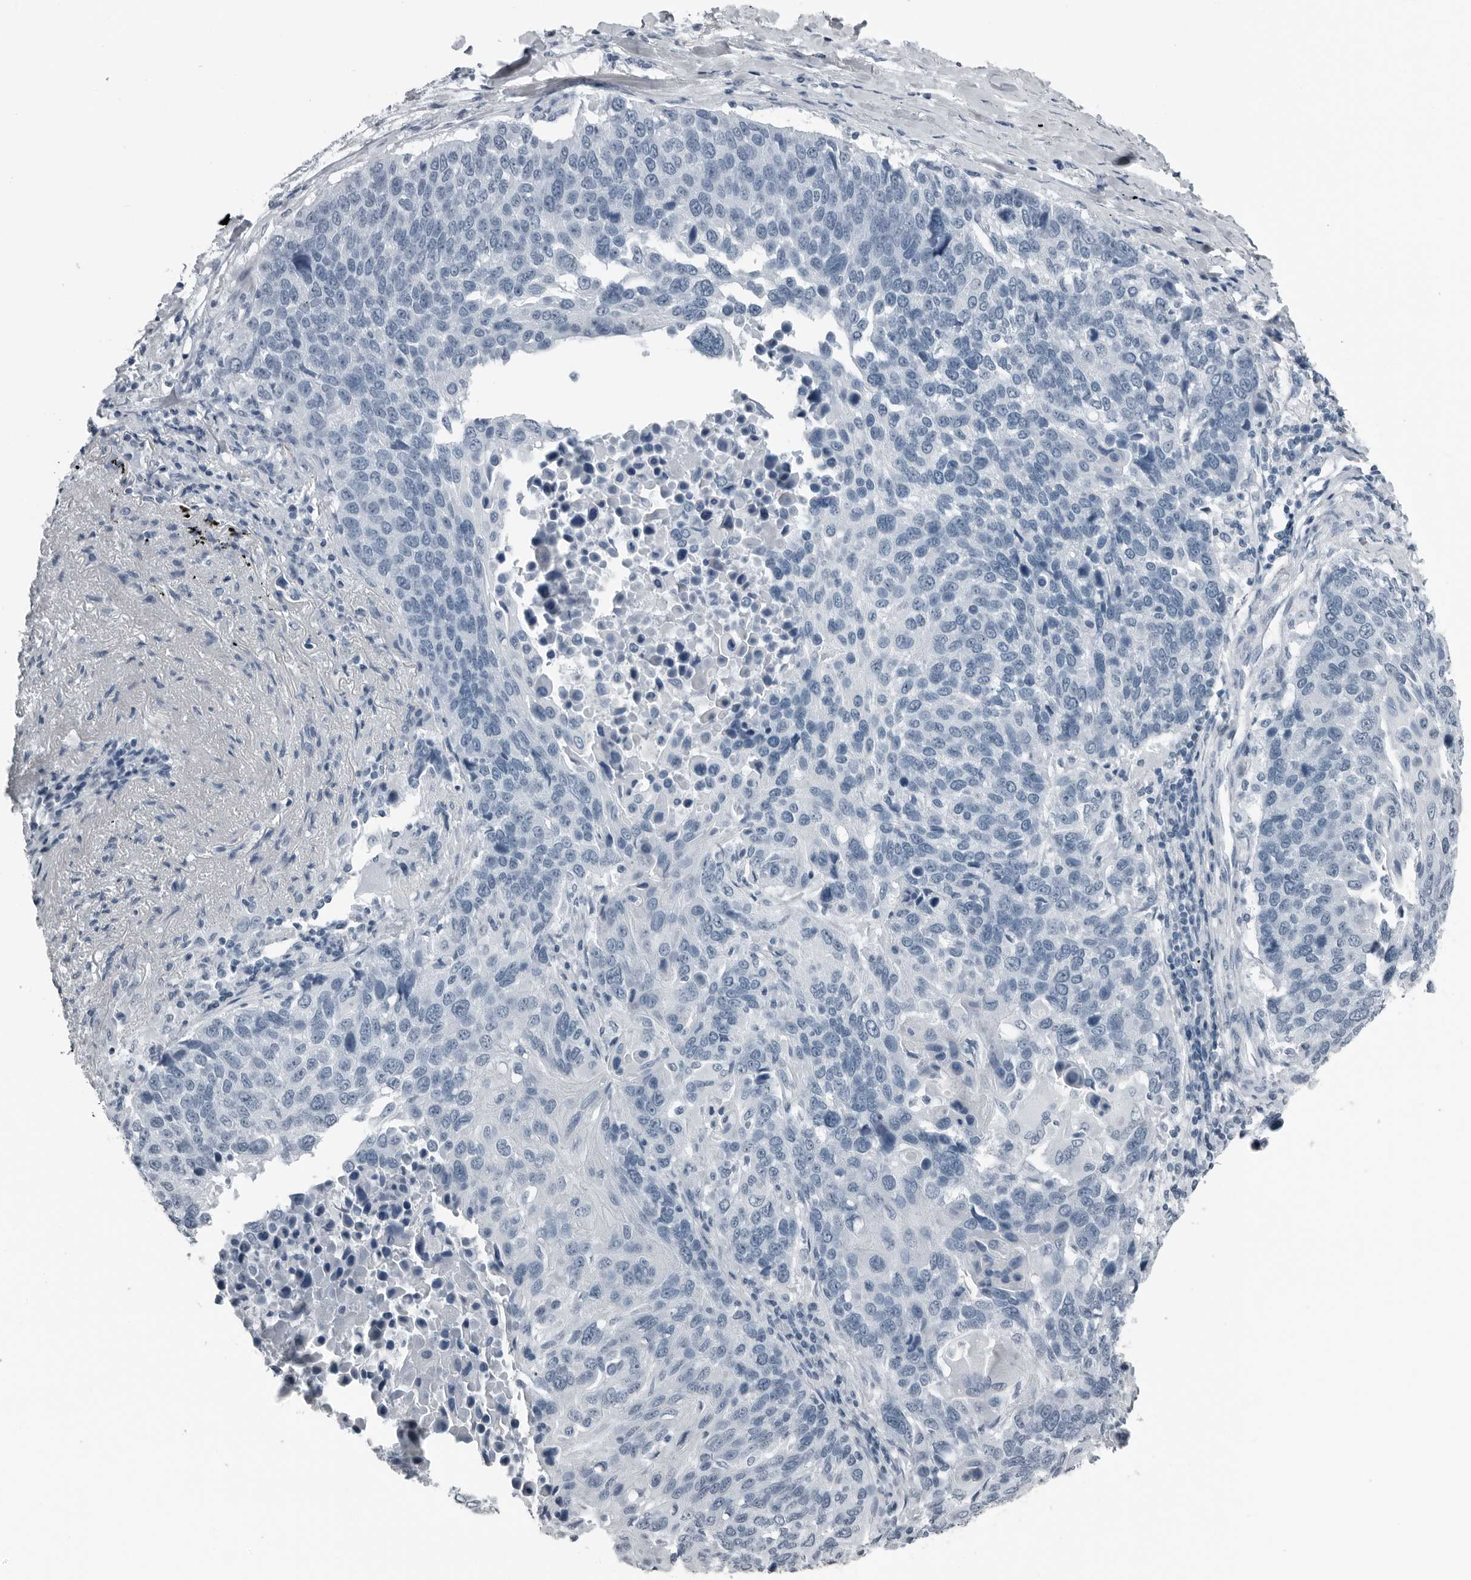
{"staining": {"intensity": "negative", "quantity": "none", "location": "none"}, "tissue": "lung cancer", "cell_type": "Tumor cells", "image_type": "cancer", "snomed": [{"axis": "morphology", "description": "Squamous cell carcinoma, NOS"}, {"axis": "topography", "description": "Lung"}], "caption": "A high-resolution image shows IHC staining of squamous cell carcinoma (lung), which exhibits no significant expression in tumor cells.", "gene": "PRSS1", "patient": {"sex": "male", "age": 66}}